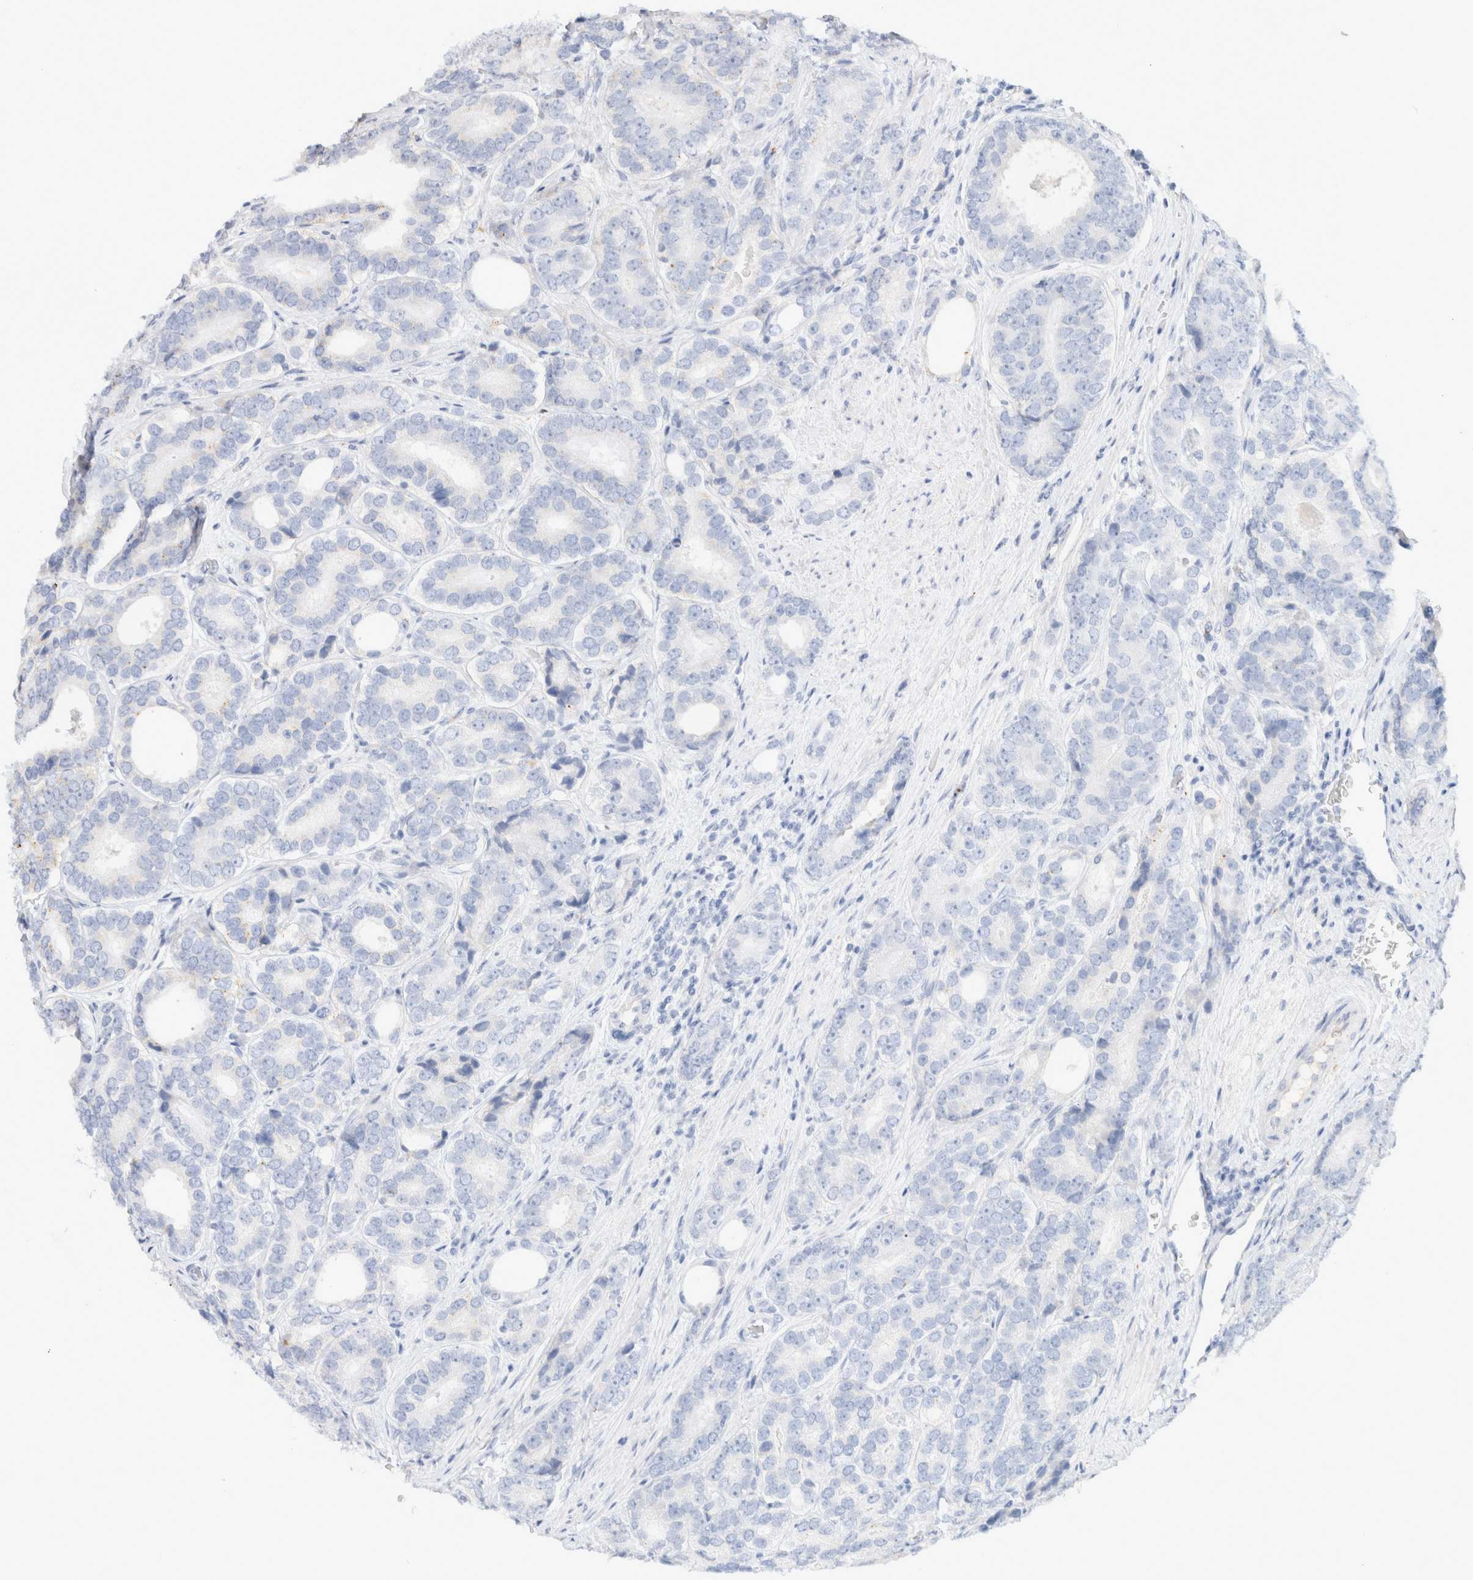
{"staining": {"intensity": "negative", "quantity": "none", "location": "none"}, "tissue": "prostate cancer", "cell_type": "Tumor cells", "image_type": "cancer", "snomed": [{"axis": "morphology", "description": "Adenocarcinoma, High grade"}, {"axis": "topography", "description": "Prostate"}], "caption": "Human prostate cancer stained for a protein using IHC reveals no positivity in tumor cells.", "gene": "CPQ", "patient": {"sex": "male", "age": 56}}